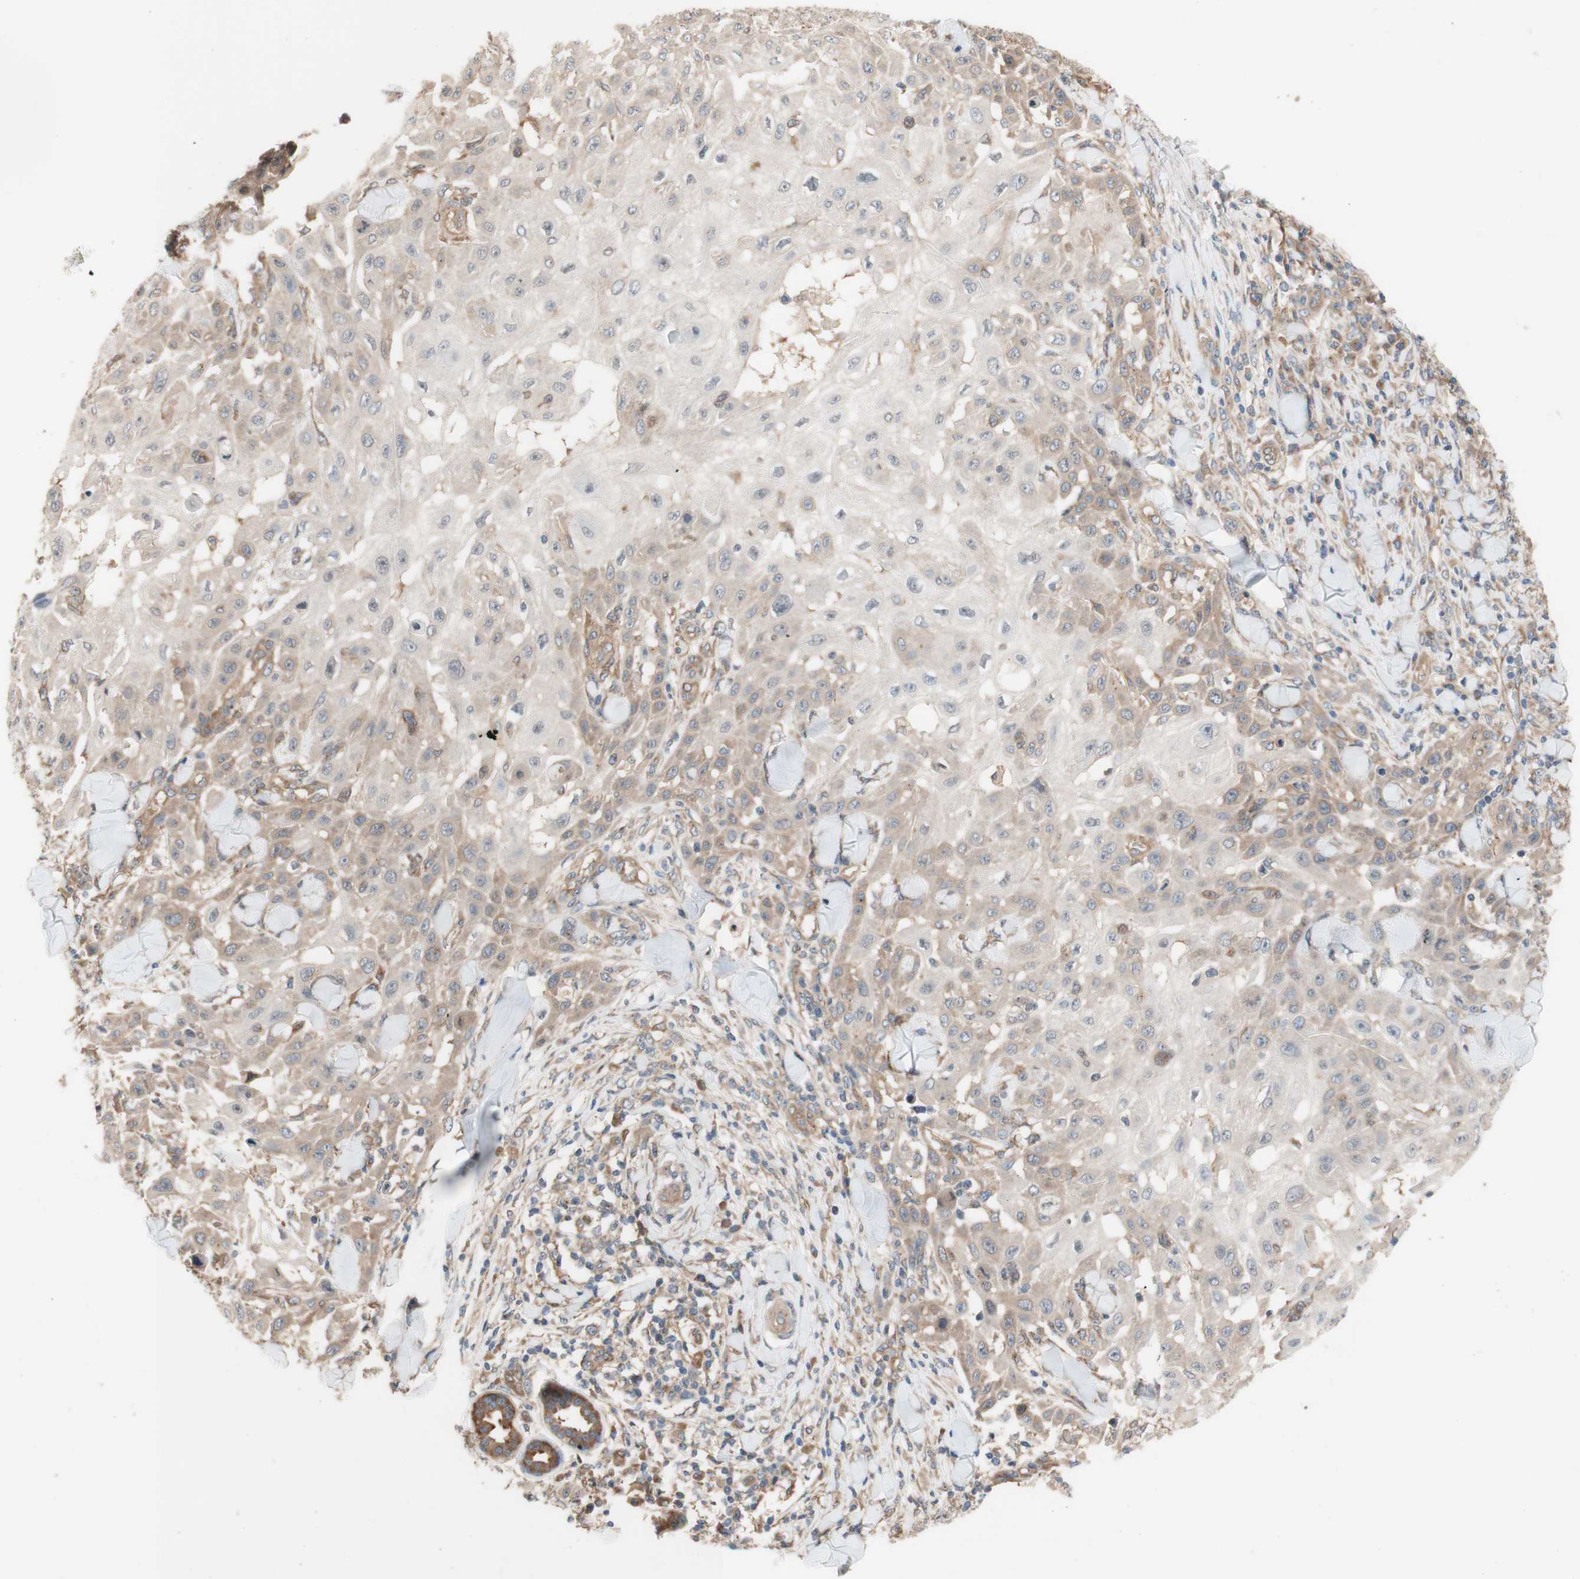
{"staining": {"intensity": "weak", "quantity": ">75%", "location": "cytoplasmic/membranous"}, "tissue": "skin cancer", "cell_type": "Tumor cells", "image_type": "cancer", "snomed": [{"axis": "morphology", "description": "Squamous cell carcinoma, NOS"}, {"axis": "topography", "description": "Skin"}], "caption": "Human skin squamous cell carcinoma stained with a brown dye shows weak cytoplasmic/membranous positive staining in approximately >75% of tumor cells.", "gene": "DYNLRB1", "patient": {"sex": "male", "age": 24}}